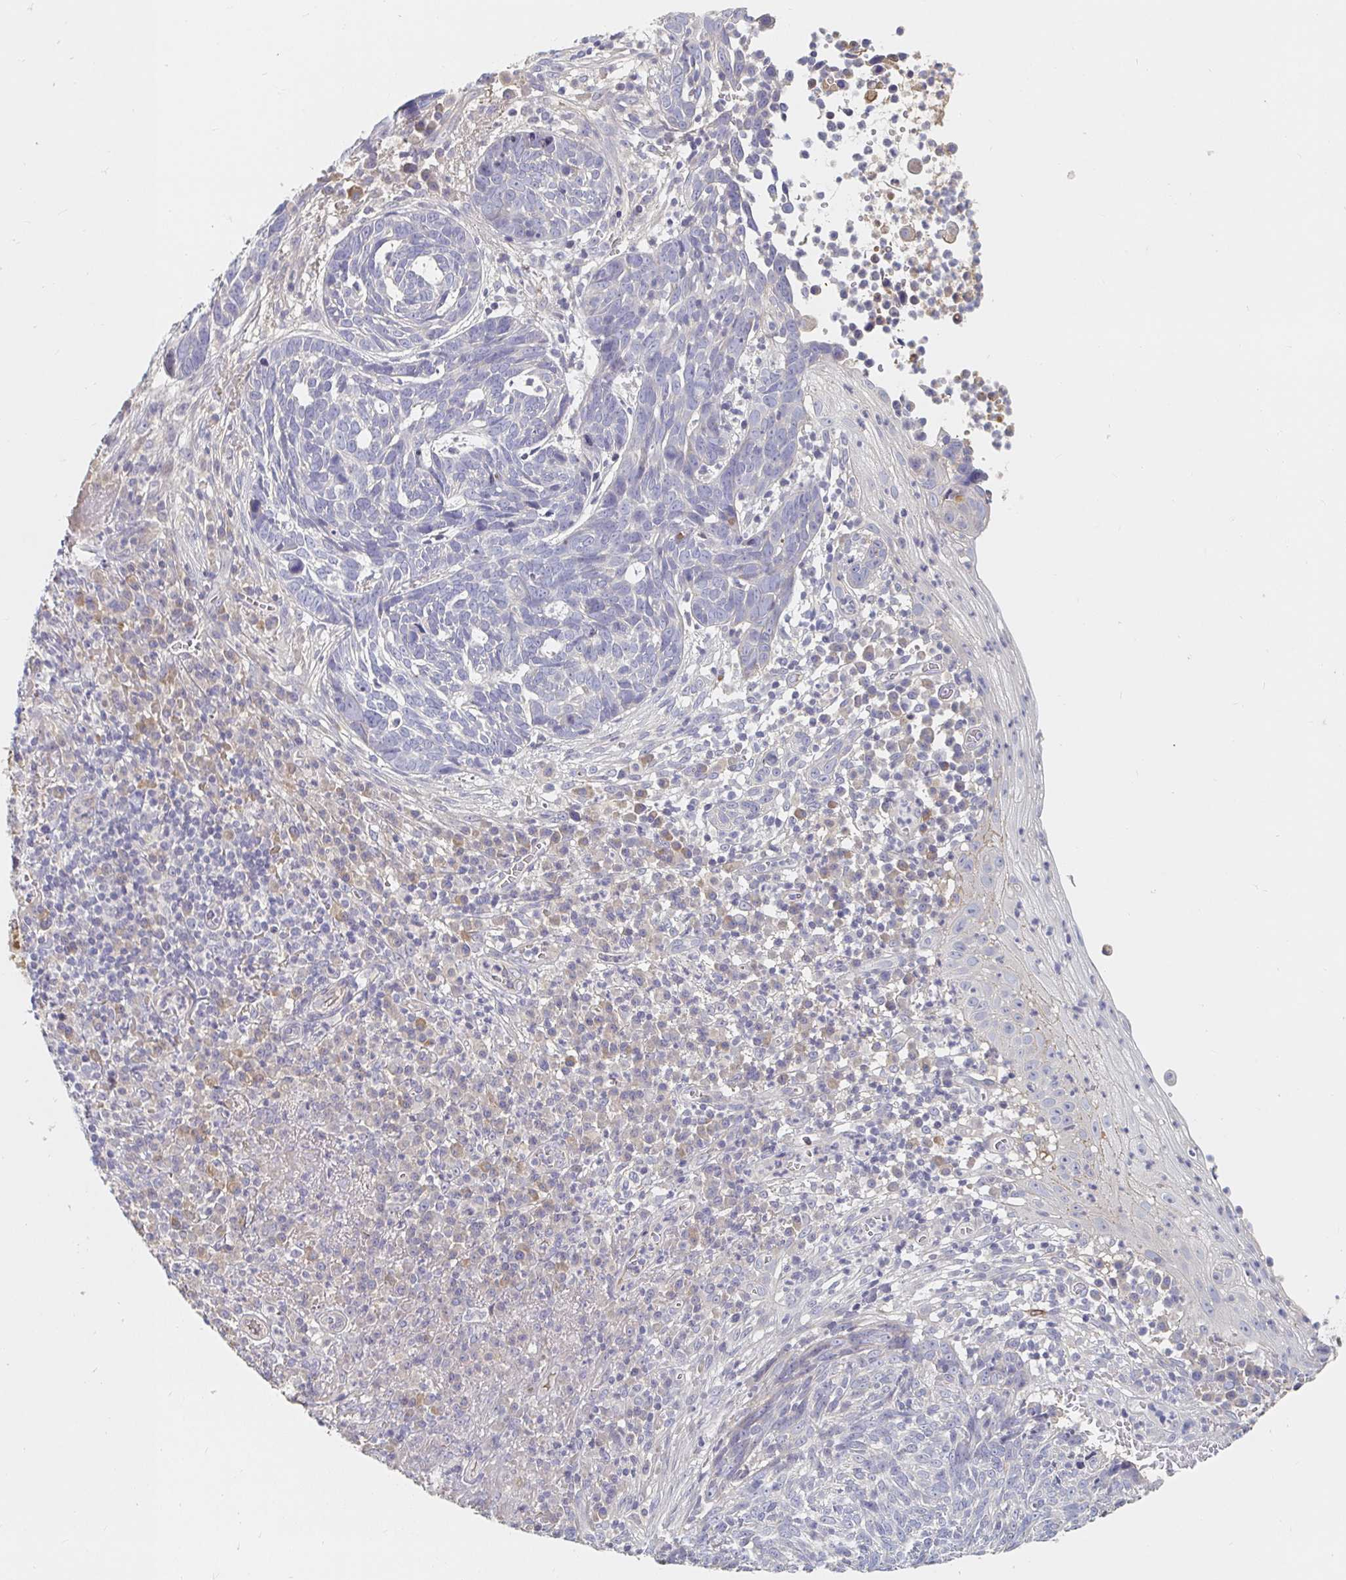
{"staining": {"intensity": "negative", "quantity": "none", "location": "none"}, "tissue": "skin cancer", "cell_type": "Tumor cells", "image_type": "cancer", "snomed": [{"axis": "morphology", "description": "Basal cell carcinoma"}, {"axis": "topography", "description": "Skin"}, {"axis": "topography", "description": "Skin of face"}], "caption": "Tumor cells are negative for brown protein staining in skin basal cell carcinoma. The staining was performed using DAB to visualize the protein expression in brown, while the nuclei were stained in blue with hematoxylin (Magnification: 20x).", "gene": "NME9", "patient": {"sex": "female", "age": 95}}